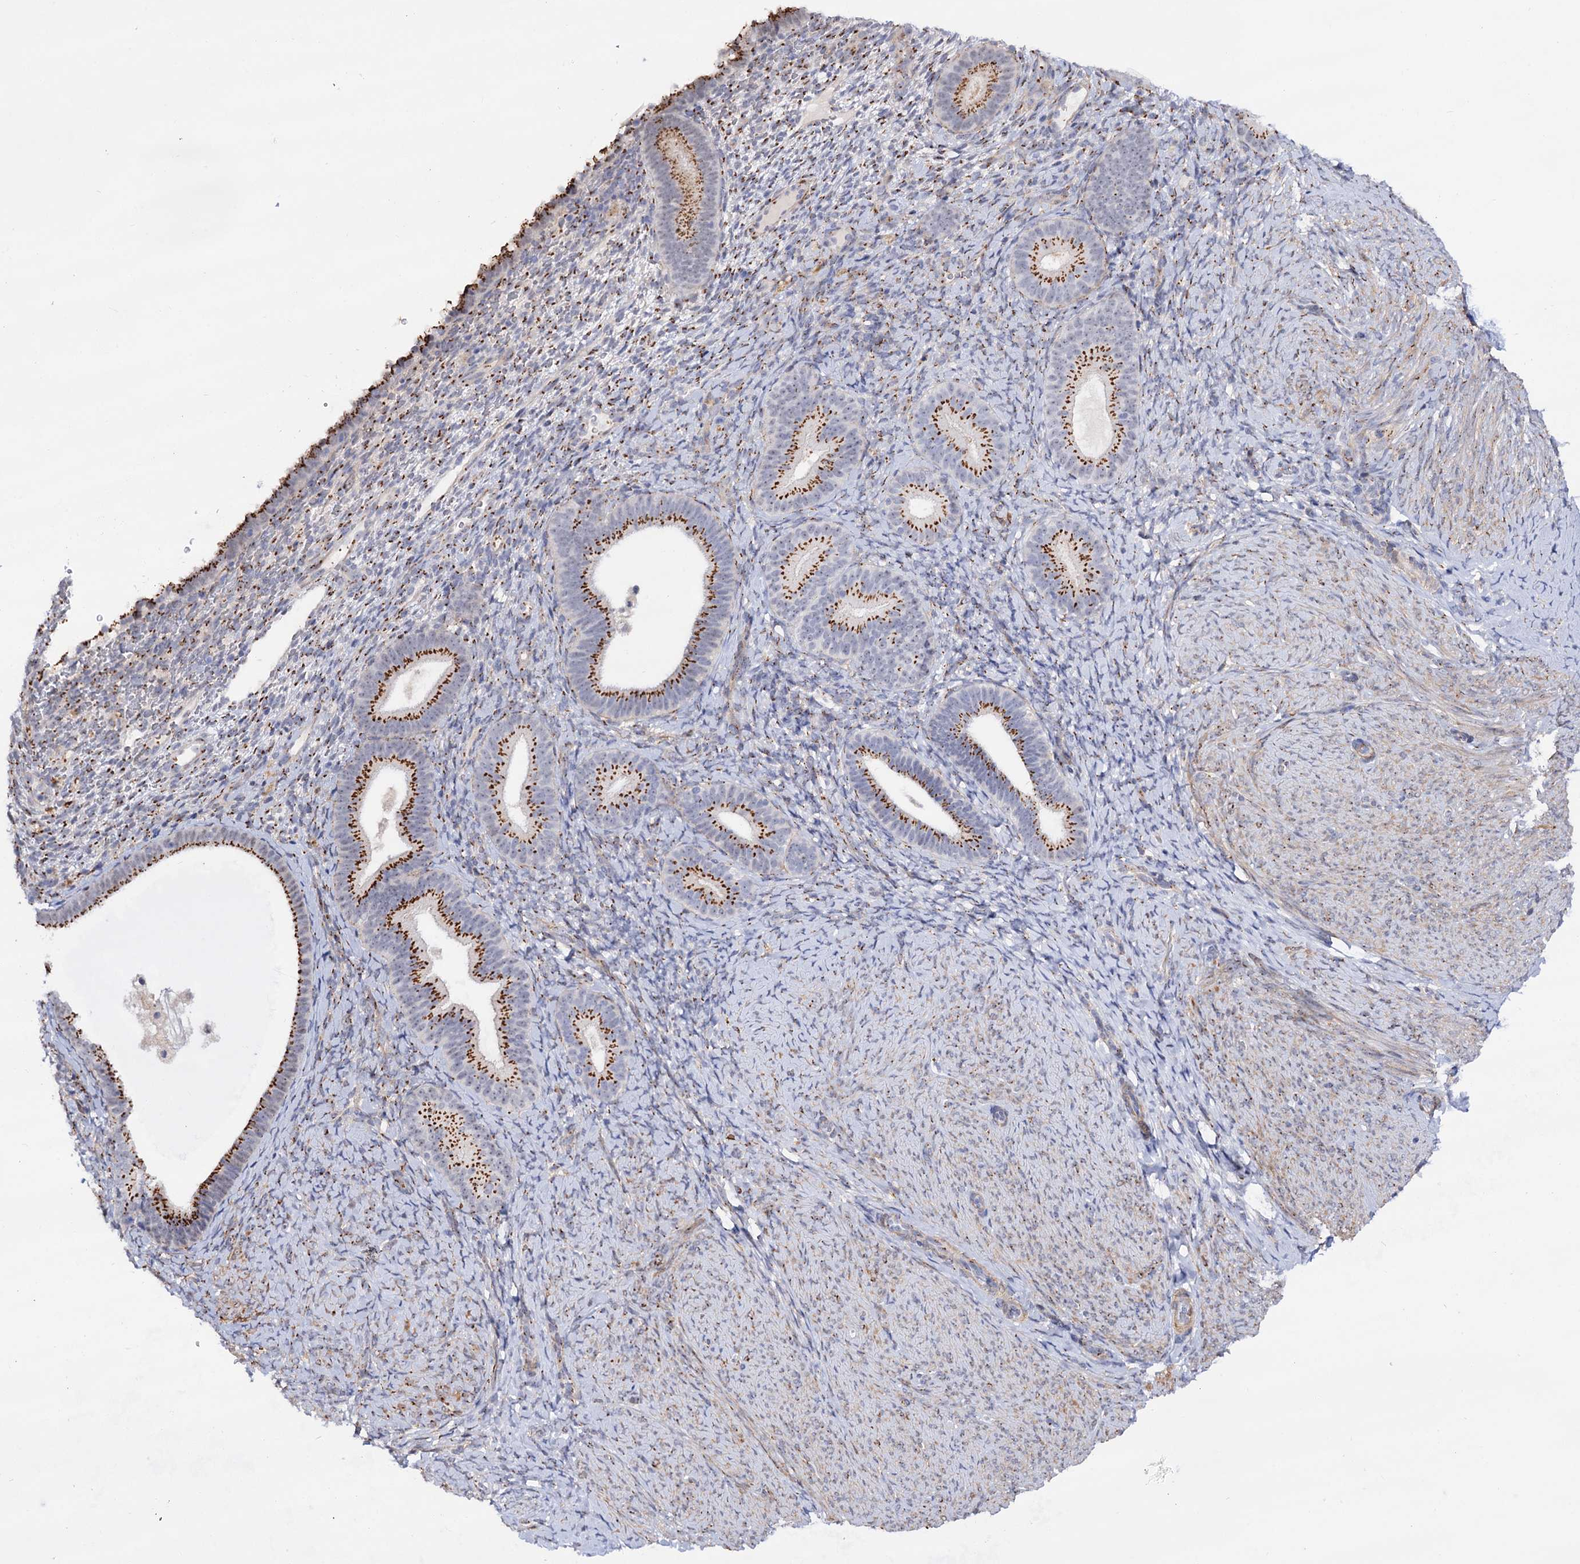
{"staining": {"intensity": "moderate", "quantity": ">75%", "location": "cytoplasmic/membranous"}, "tissue": "endometrium", "cell_type": "Cells in endometrial stroma", "image_type": "normal", "snomed": [{"axis": "morphology", "description": "Normal tissue, NOS"}, {"axis": "topography", "description": "Endometrium"}], "caption": "Endometrium stained with DAB IHC shows medium levels of moderate cytoplasmic/membranous staining in about >75% of cells in endometrial stroma. (DAB (3,3'-diaminobenzidine) IHC, brown staining for protein, blue staining for nuclei).", "gene": "C11orf96", "patient": {"sex": "female", "age": 65}}